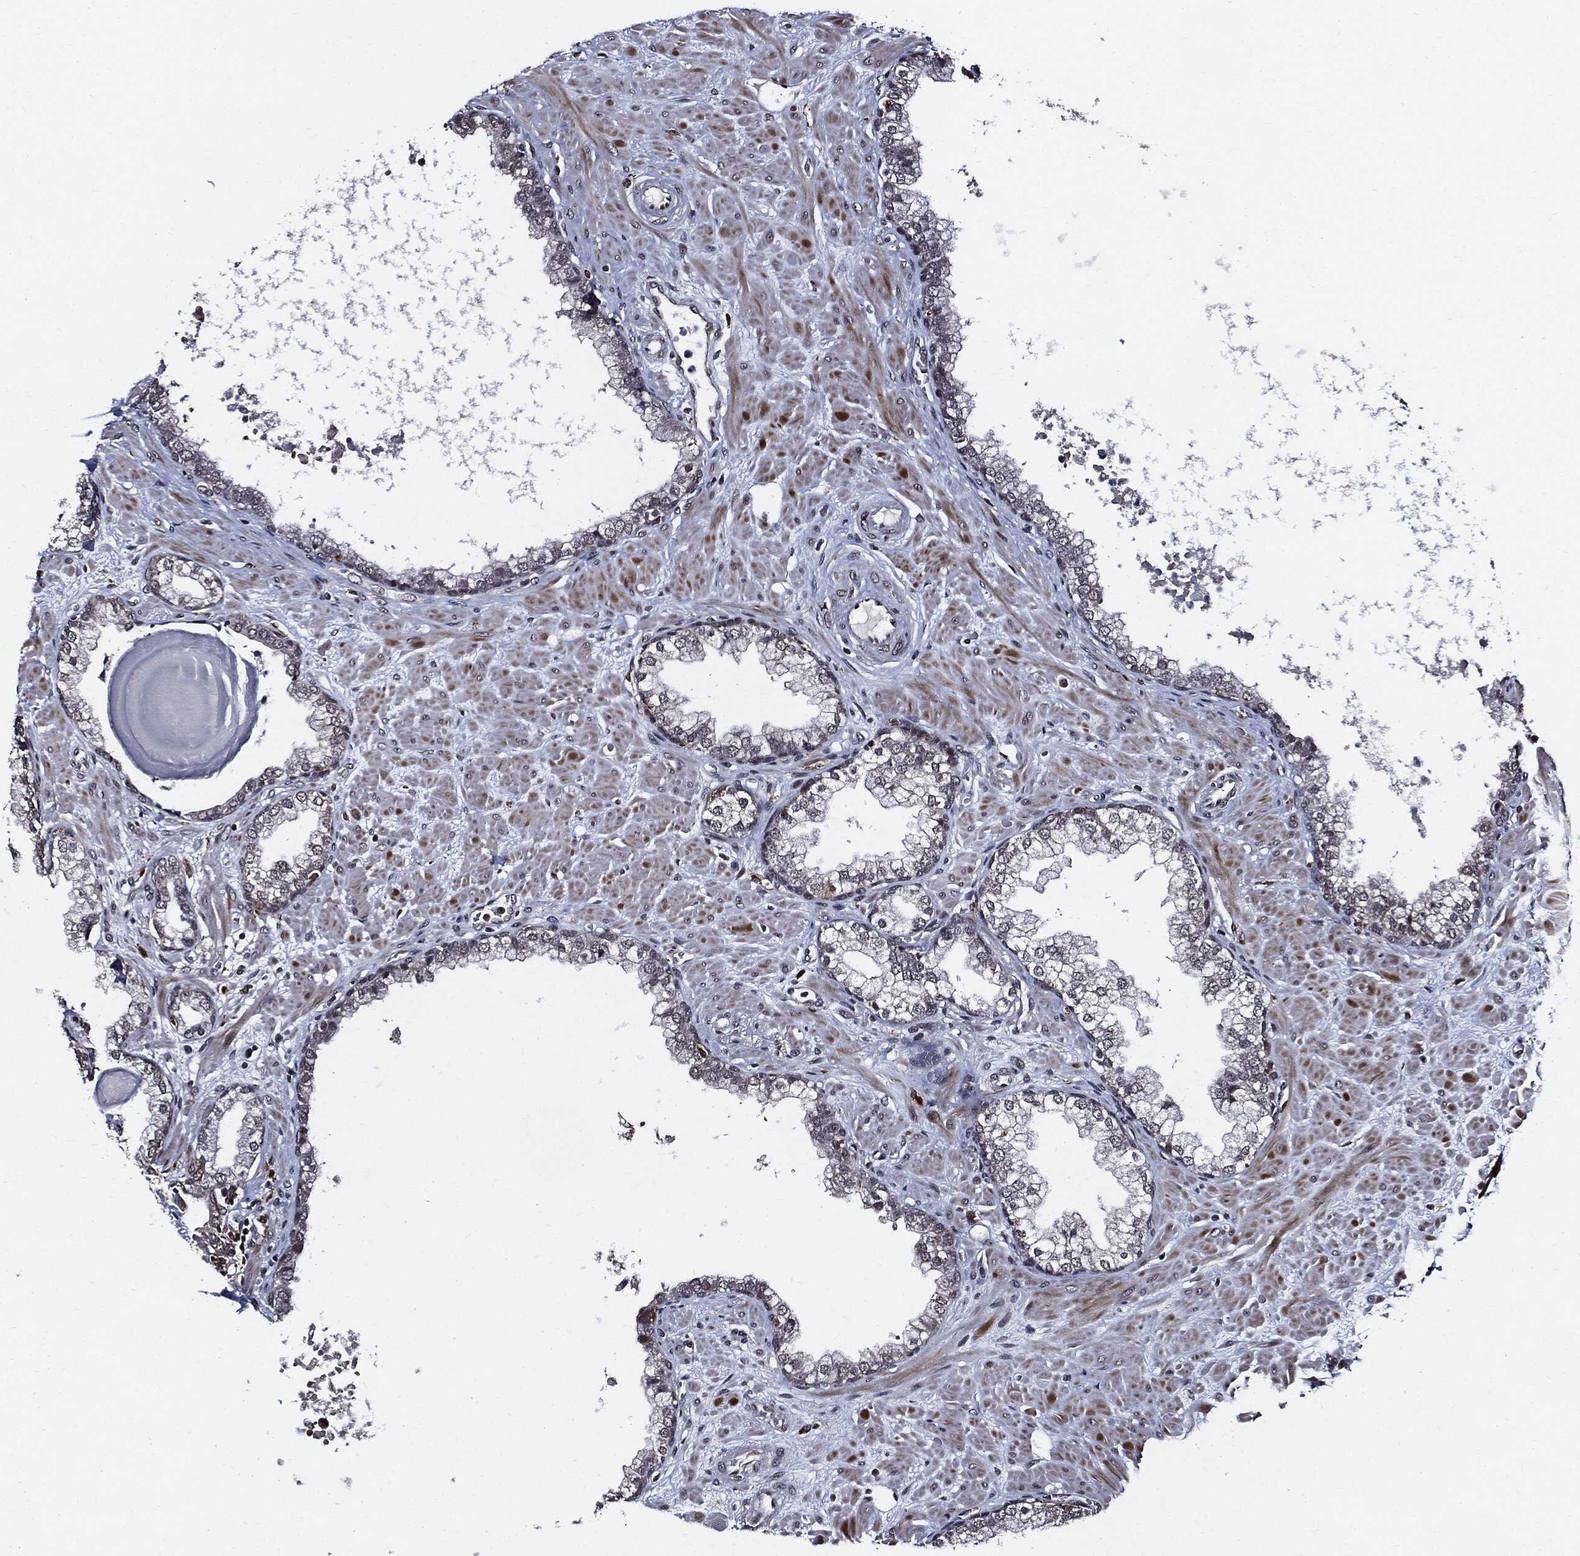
{"staining": {"intensity": "negative", "quantity": "none", "location": "none"}, "tissue": "prostate", "cell_type": "Glandular cells", "image_type": "normal", "snomed": [{"axis": "morphology", "description": "Normal tissue, NOS"}, {"axis": "topography", "description": "Prostate"}], "caption": "This is an IHC image of normal prostate. There is no expression in glandular cells.", "gene": "SUGT1", "patient": {"sex": "male", "age": 63}}